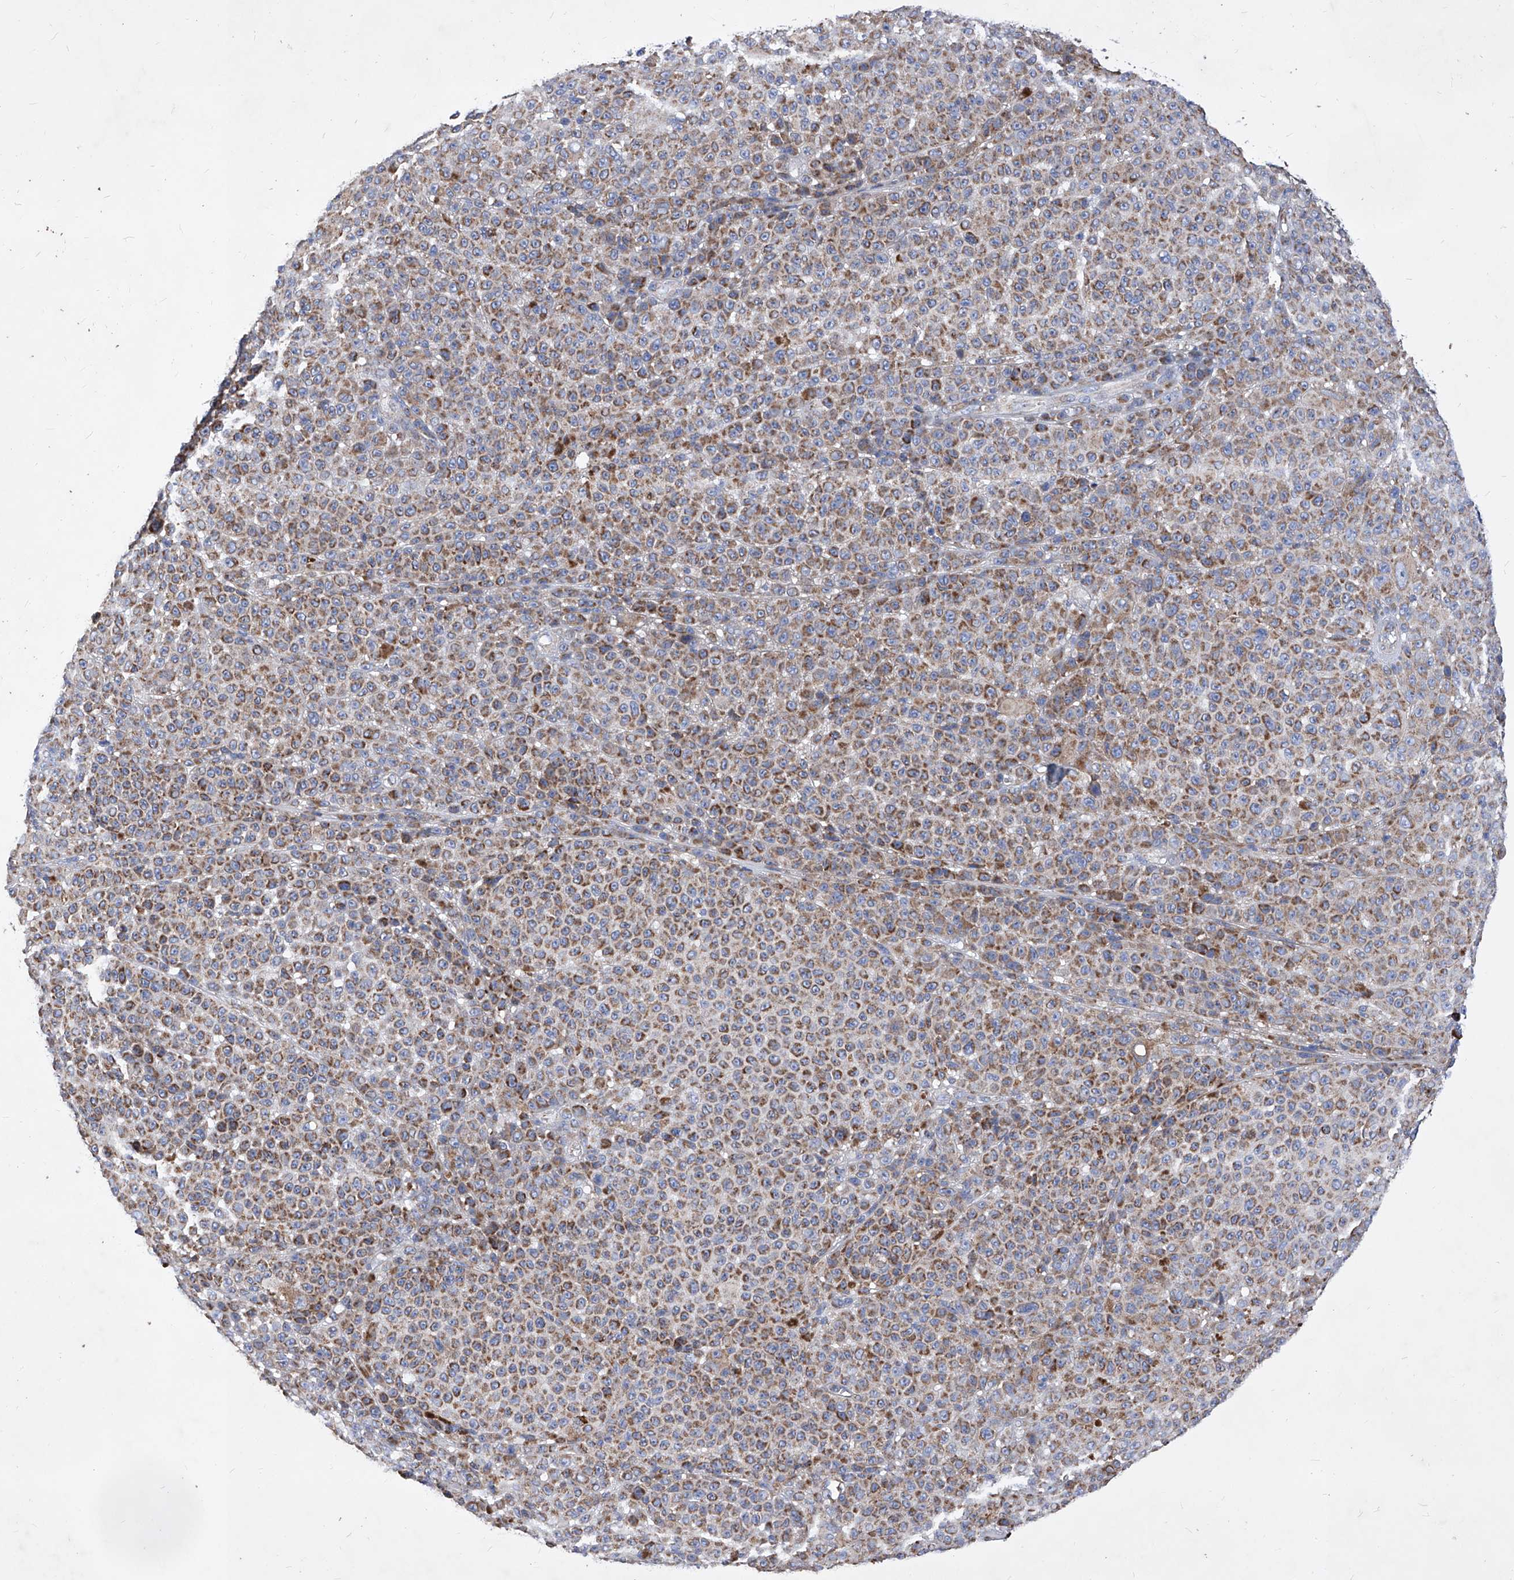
{"staining": {"intensity": "moderate", "quantity": ">75%", "location": "cytoplasmic/membranous"}, "tissue": "melanoma", "cell_type": "Tumor cells", "image_type": "cancer", "snomed": [{"axis": "morphology", "description": "Malignant melanoma, NOS"}, {"axis": "topography", "description": "Skin"}], "caption": "Malignant melanoma stained with a brown dye displays moderate cytoplasmic/membranous positive staining in about >75% of tumor cells.", "gene": "HRNR", "patient": {"sex": "female", "age": 94}}